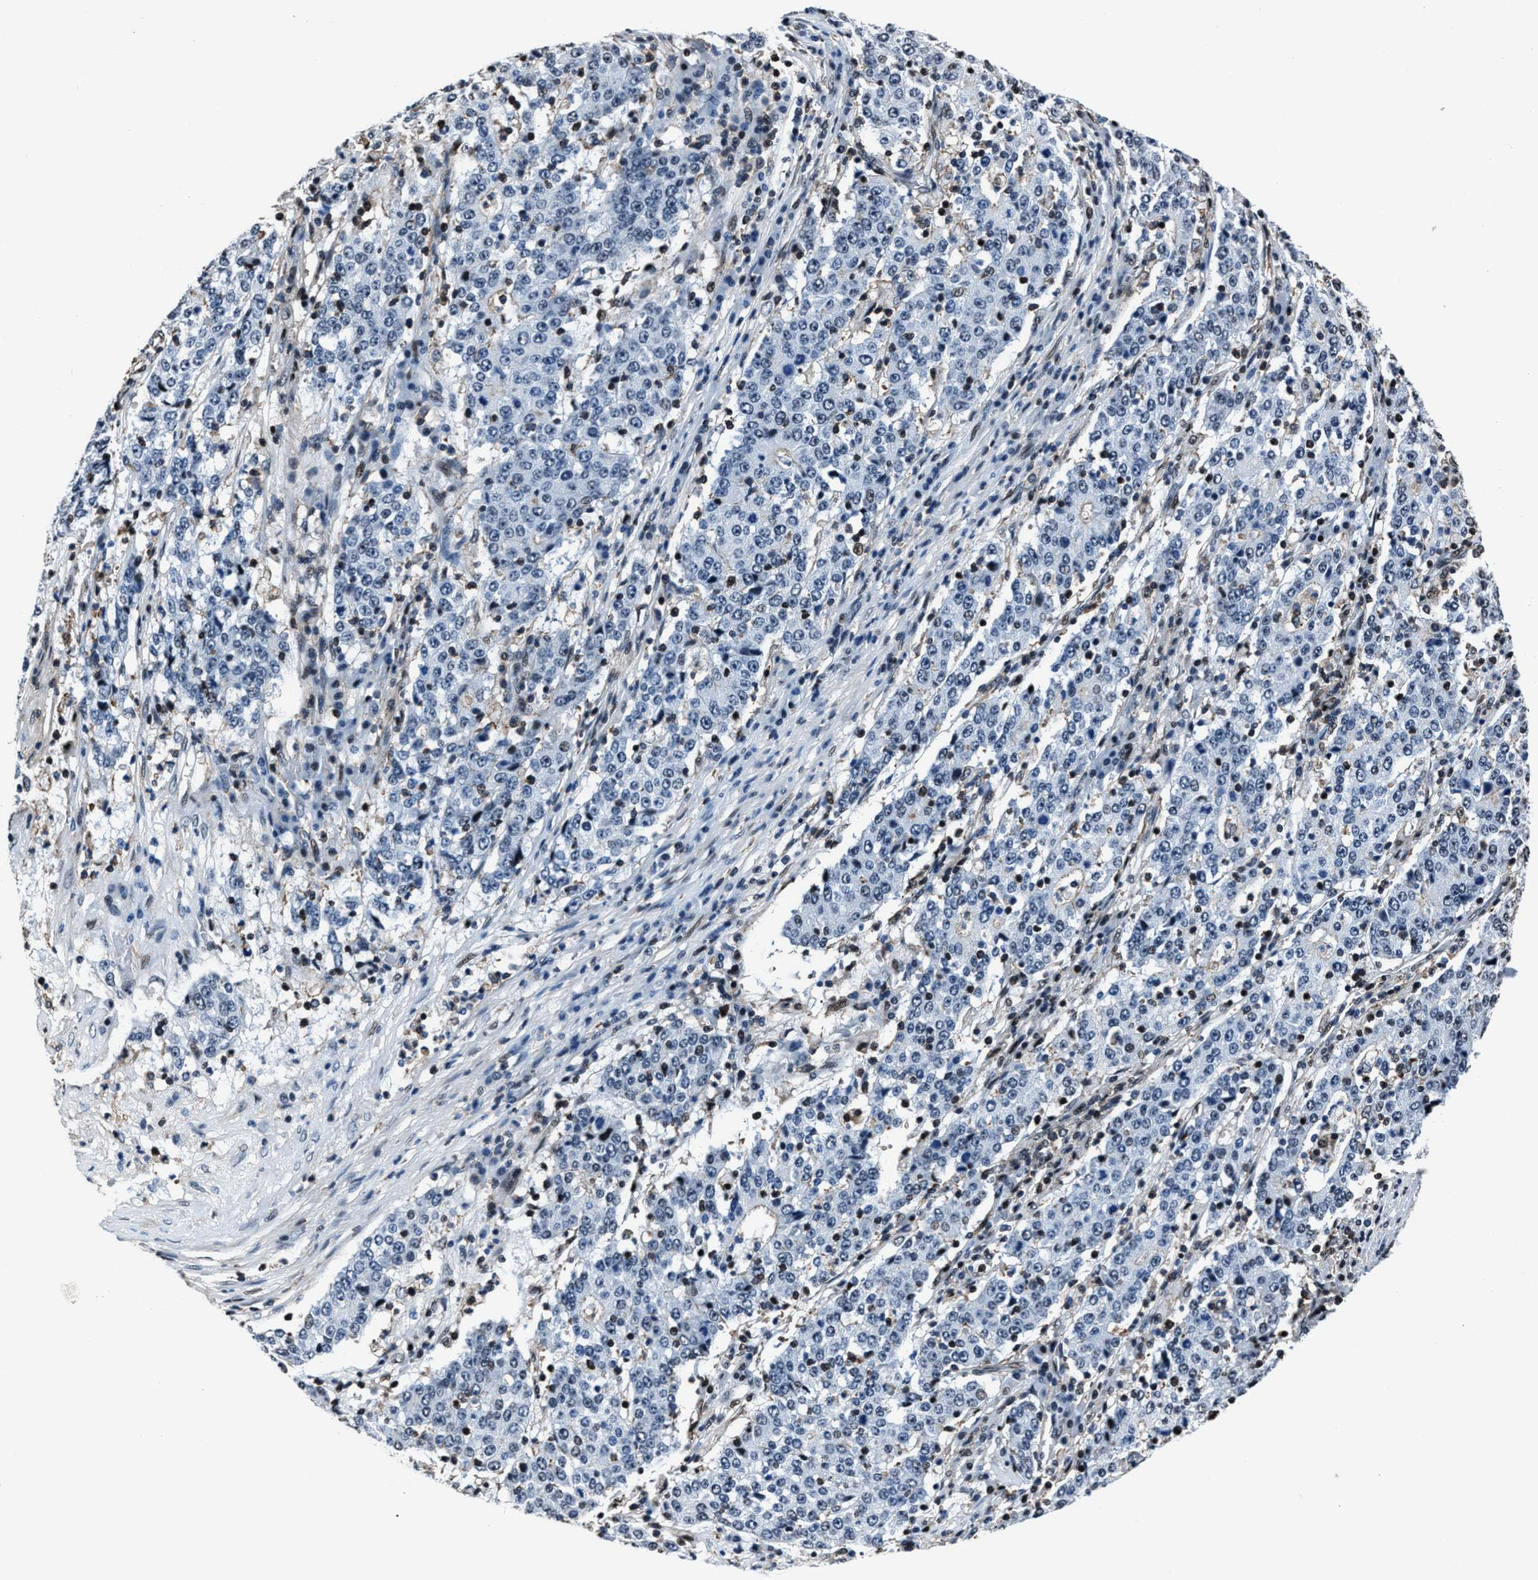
{"staining": {"intensity": "negative", "quantity": "none", "location": "none"}, "tissue": "stomach cancer", "cell_type": "Tumor cells", "image_type": "cancer", "snomed": [{"axis": "morphology", "description": "Adenocarcinoma, NOS"}, {"axis": "topography", "description": "Stomach"}], "caption": "Stomach cancer (adenocarcinoma) was stained to show a protein in brown. There is no significant positivity in tumor cells.", "gene": "PPIE", "patient": {"sex": "male", "age": 59}}